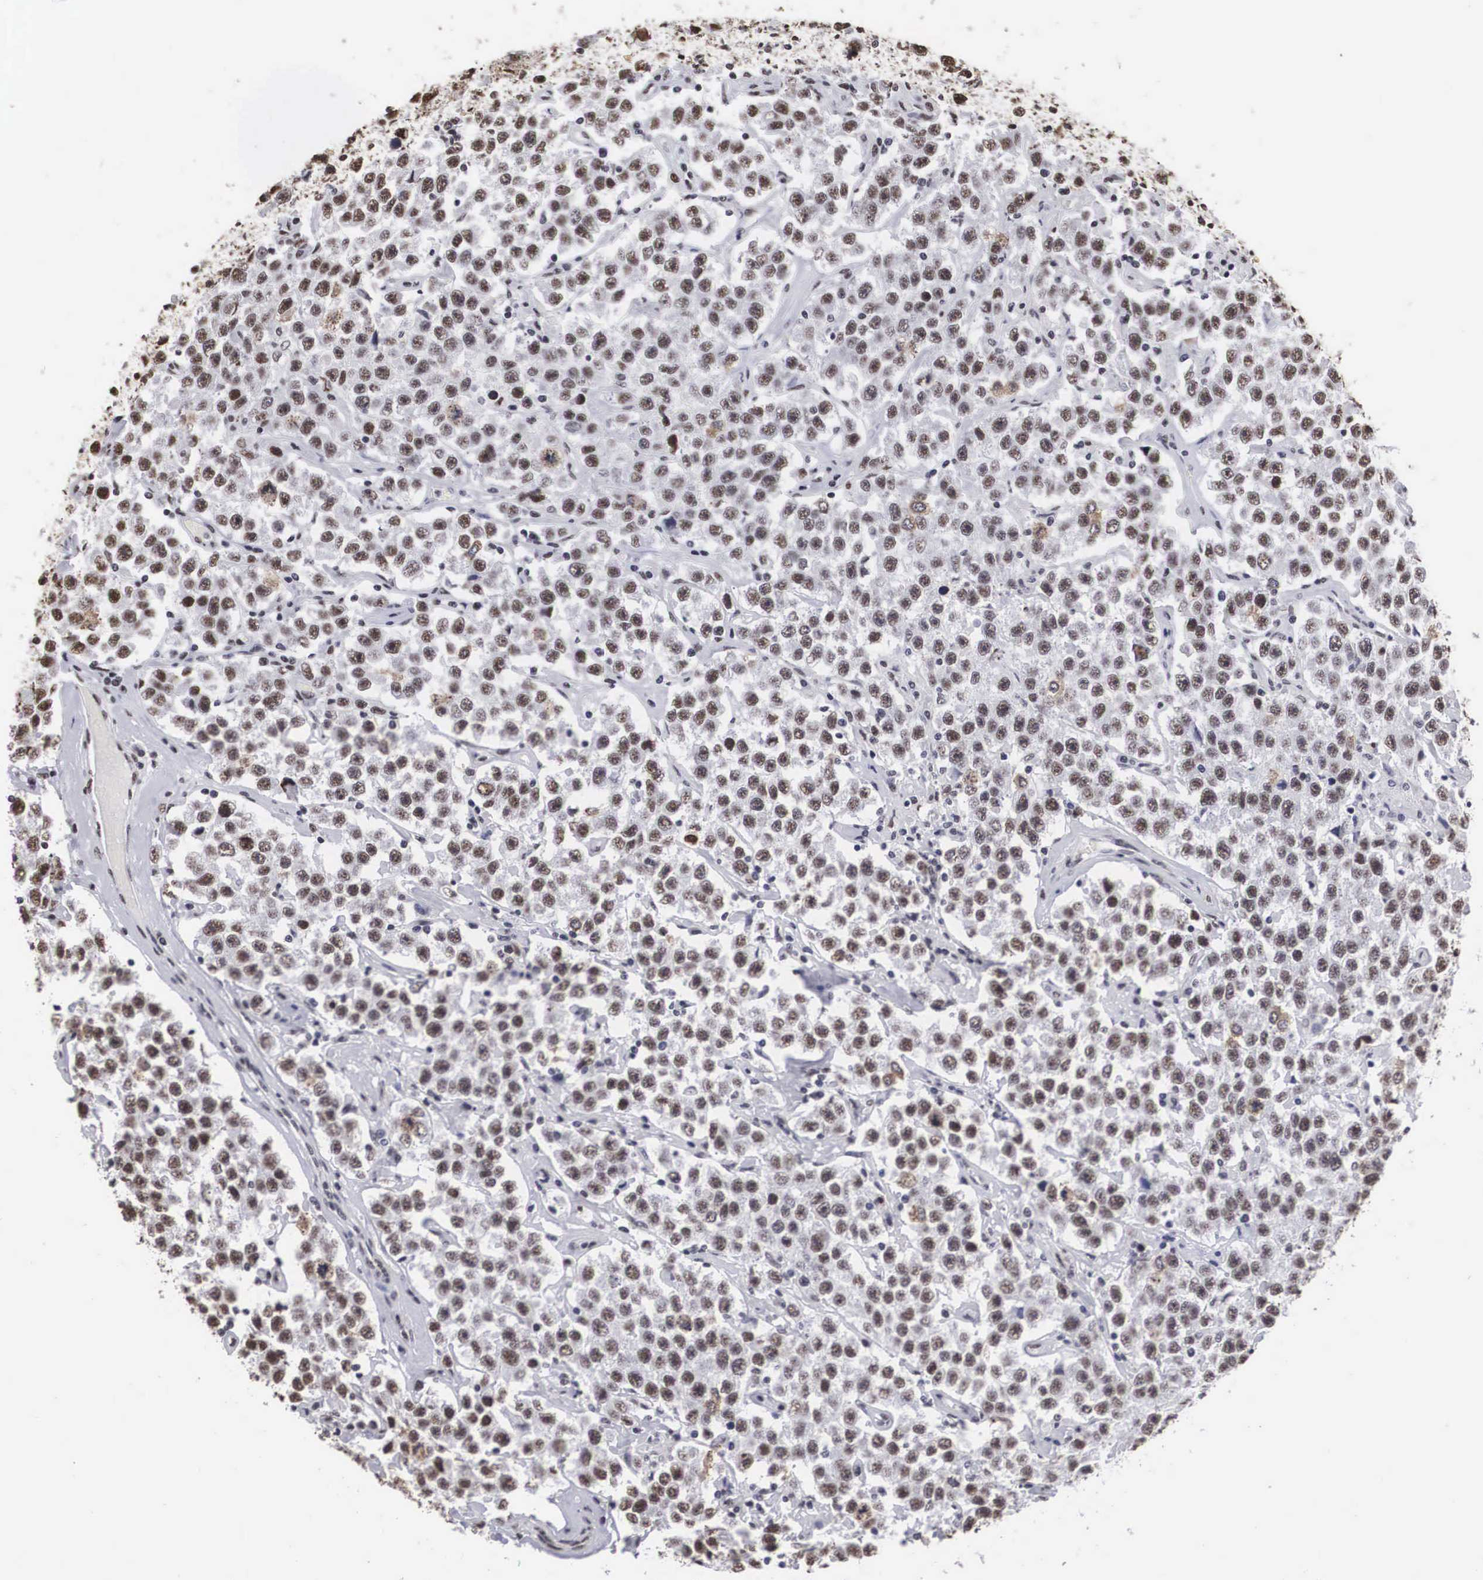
{"staining": {"intensity": "moderate", "quantity": ">75%", "location": "nuclear"}, "tissue": "testis cancer", "cell_type": "Tumor cells", "image_type": "cancer", "snomed": [{"axis": "morphology", "description": "Seminoma, NOS"}, {"axis": "topography", "description": "Testis"}], "caption": "An image of seminoma (testis) stained for a protein demonstrates moderate nuclear brown staining in tumor cells. (Stains: DAB in brown, nuclei in blue, Microscopy: brightfield microscopy at high magnification).", "gene": "ACIN1", "patient": {"sex": "male", "age": 52}}